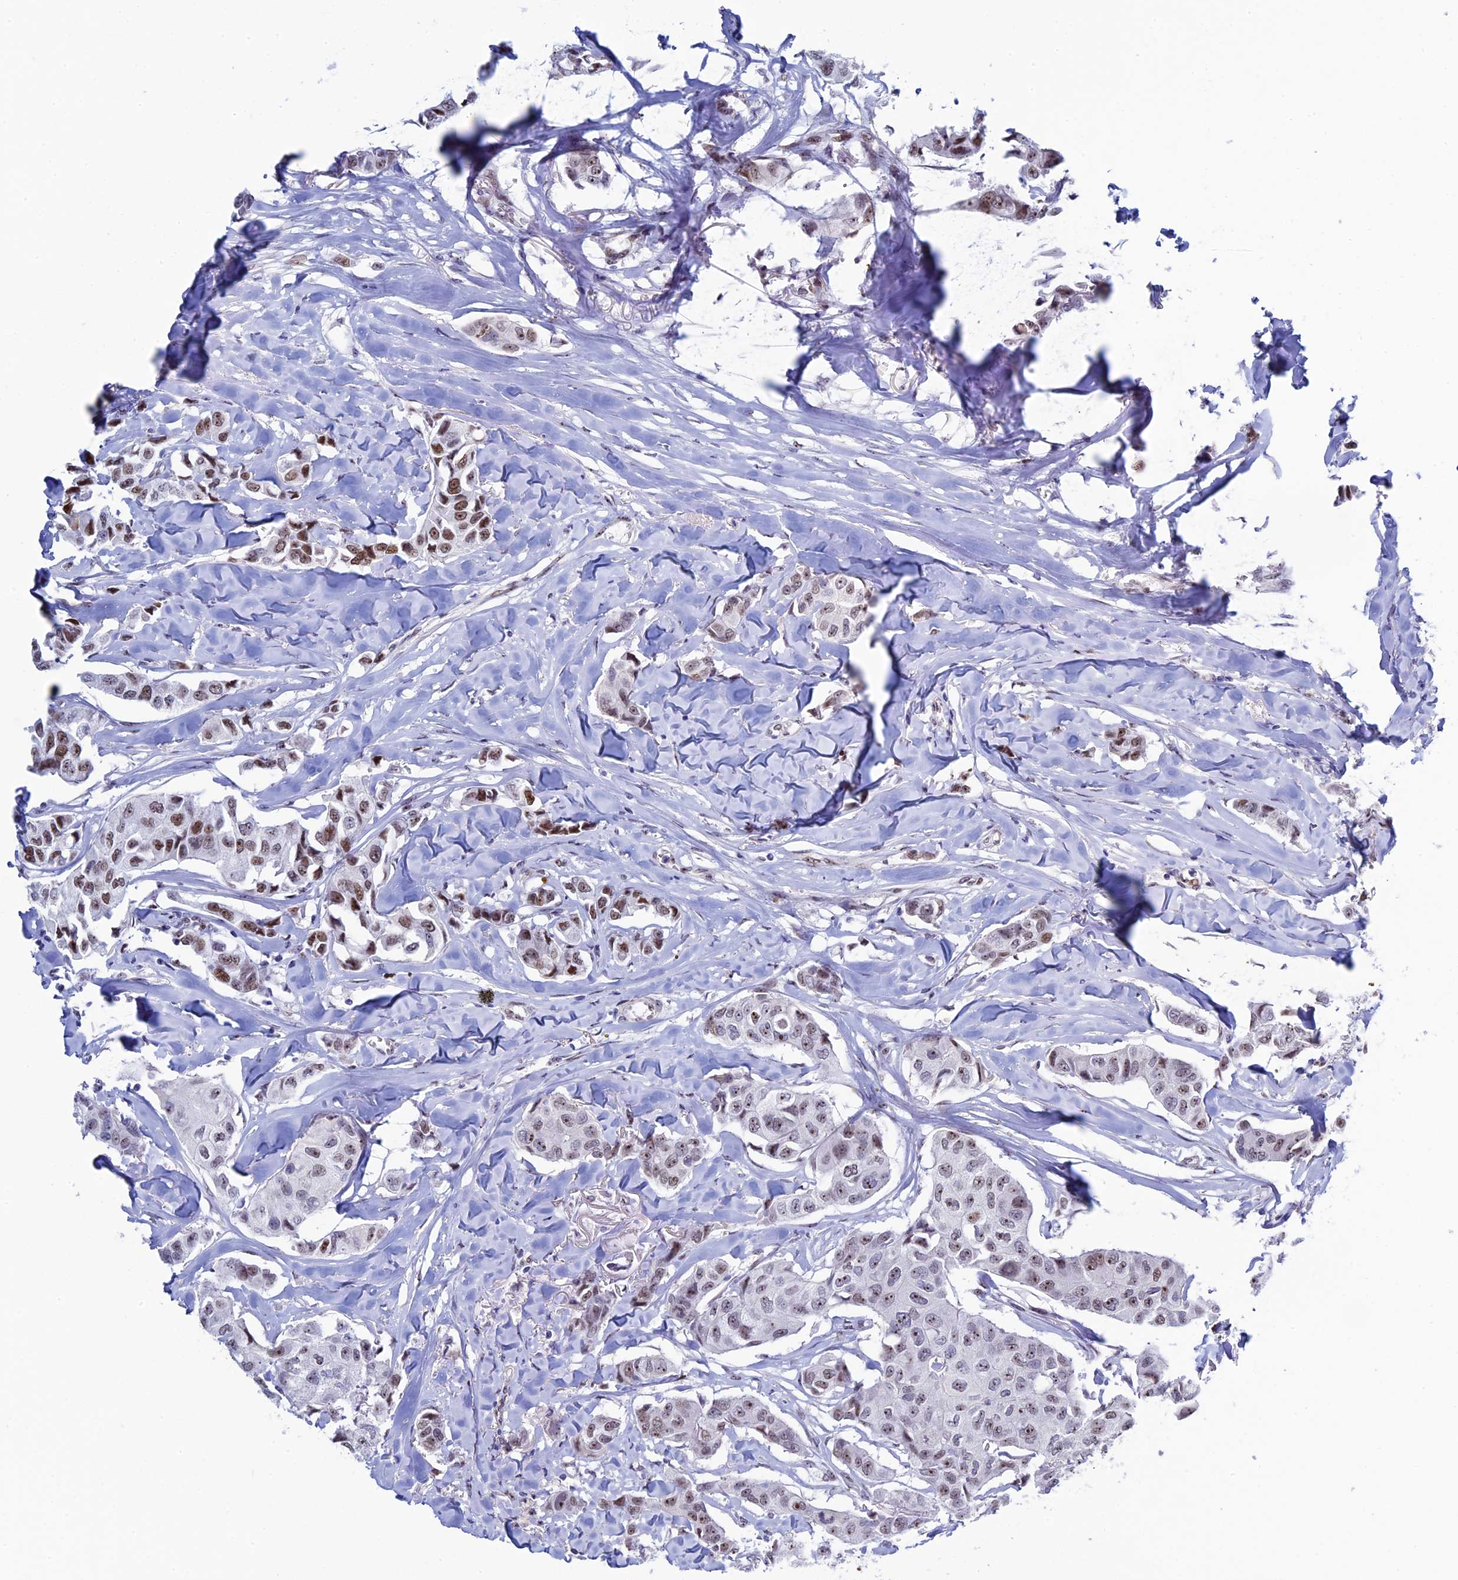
{"staining": {"intensity": "moderate", "quantity": "25%-75%", "location": "nuclear"}, "tissue": "breast cancer", "cell_type": "Tumor cells", "image_type": "cancer", "snomed": [{"axis": "morphology", "description": "Duct carcinoma"}, {"axis": "topography", "description": "Breast"}], "caption": "Immunohistochemistry (IHC) (DAB) staining of human breast cancer (intraductal carcinoma) shows moderate nuclear protein positivity in about 25%-75% of tumor cells.", "gene": "CCDC86", "patient": {"sex": "female", "age": 80}}